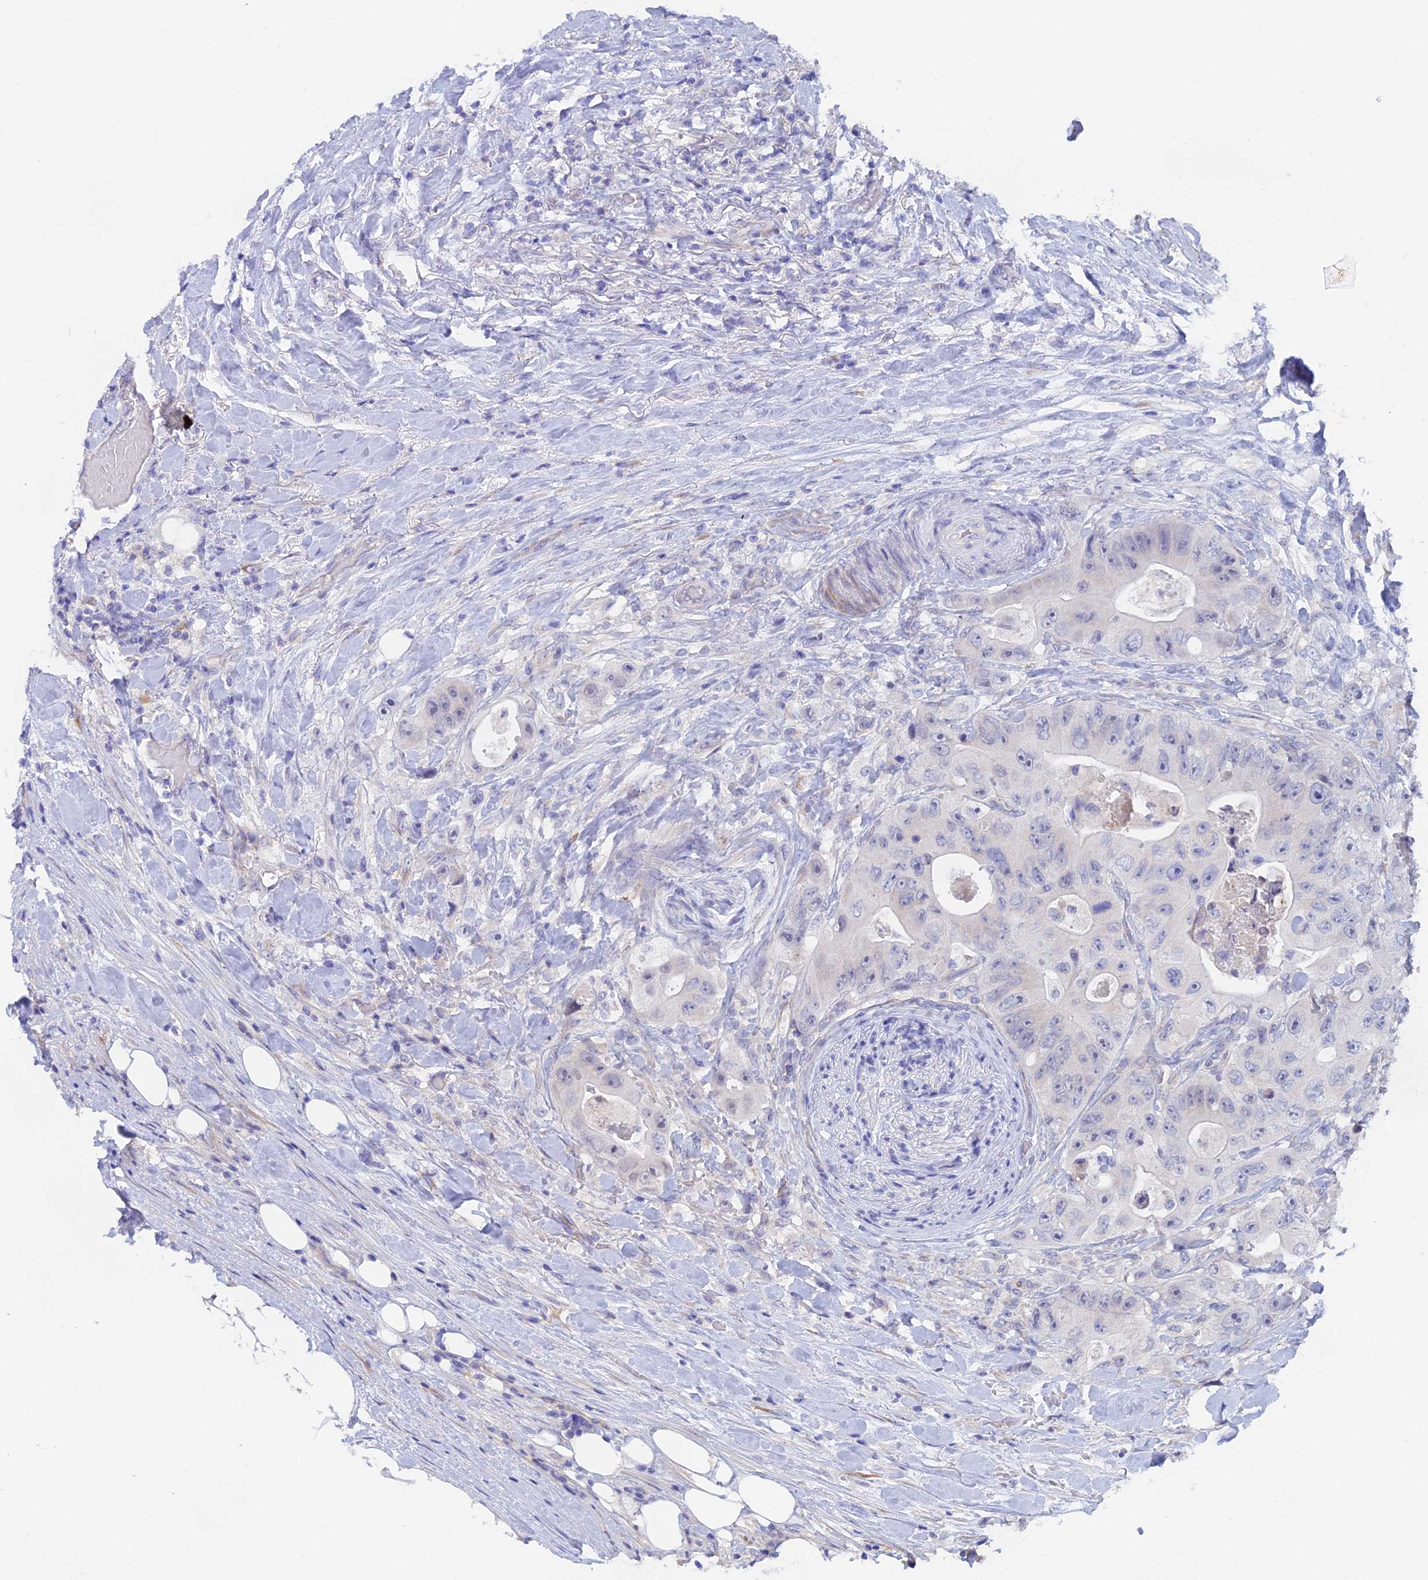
{"staining": {"intensity": "negative", "quantity": "none", "location": "none"}, "tissue": "colorectal cancer", "cell_type": "Tumor cells", "image_type": "cancer", "snomed": [{"axis": "morphology", "description": "Adenocarcinoma, NOS"}, {"axis": "topography", "description": "Colon"}], "caption": "There is no significant expression in tumor cells of colorectal cancer.", "gene": "GLB1L", "patient": {"sex": "female", "age": 46}}